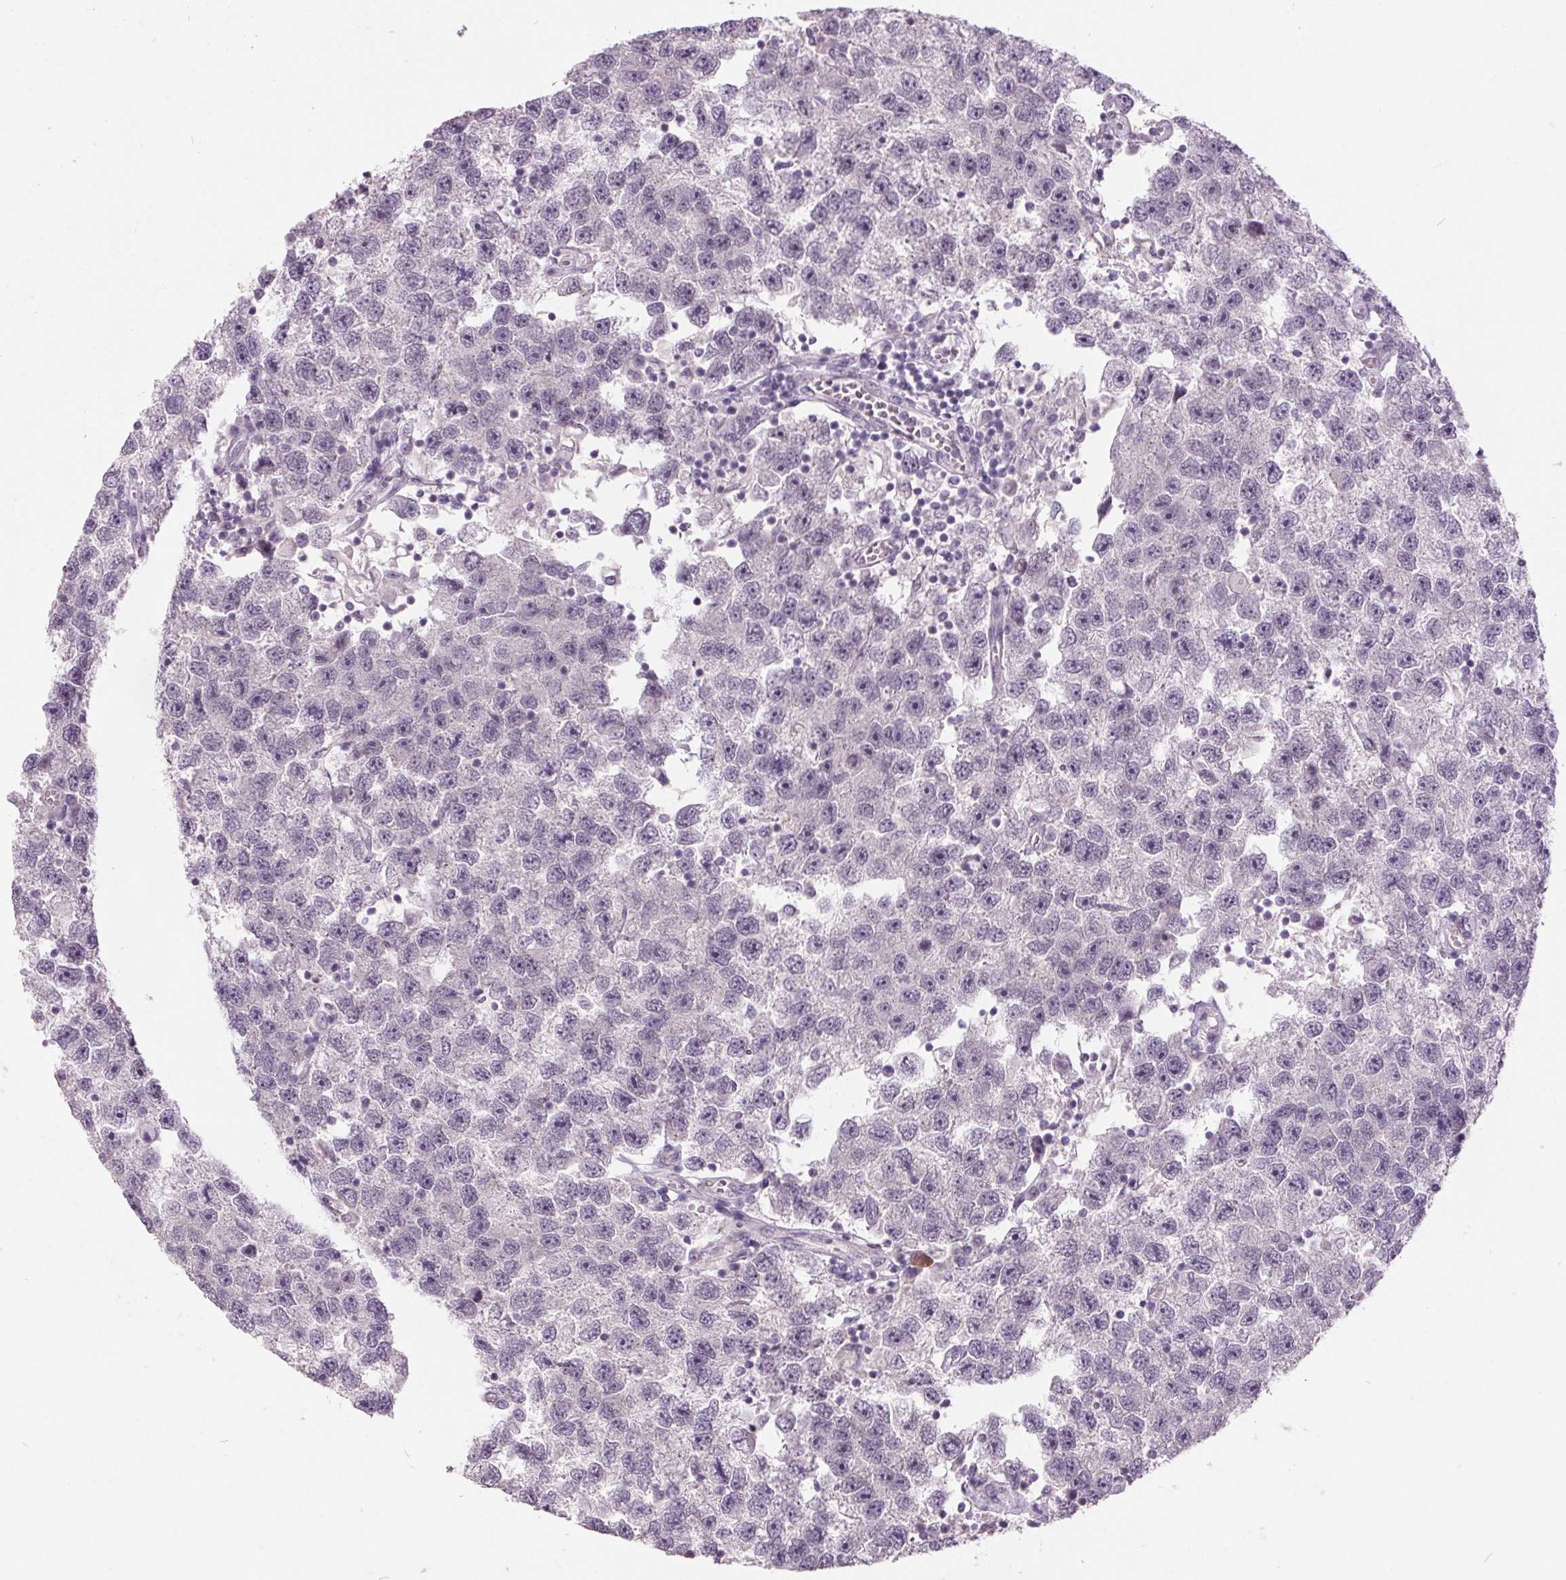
{"staining": {"intensity": "weak", "quantity": "25%-75%", "location": "cytoplasmic/membranous"}, "tissue": "testis cancer", "cell_type": "Tumor cells", "image_type": "cancer", "snomed": [{"axis": "morphology", "description": "Seminoma, NOS"}, {"axis": "topography", "description": "Testis"}], "caption": "Weak cytoplasmic/membranous positivity for a protein is seen in approximately 25%-75% of tumor cells of testis cancer using immunohistochemistry (IHC).", "gene": "C2orf16", "patient": {"sex": "male", "age": 26}}